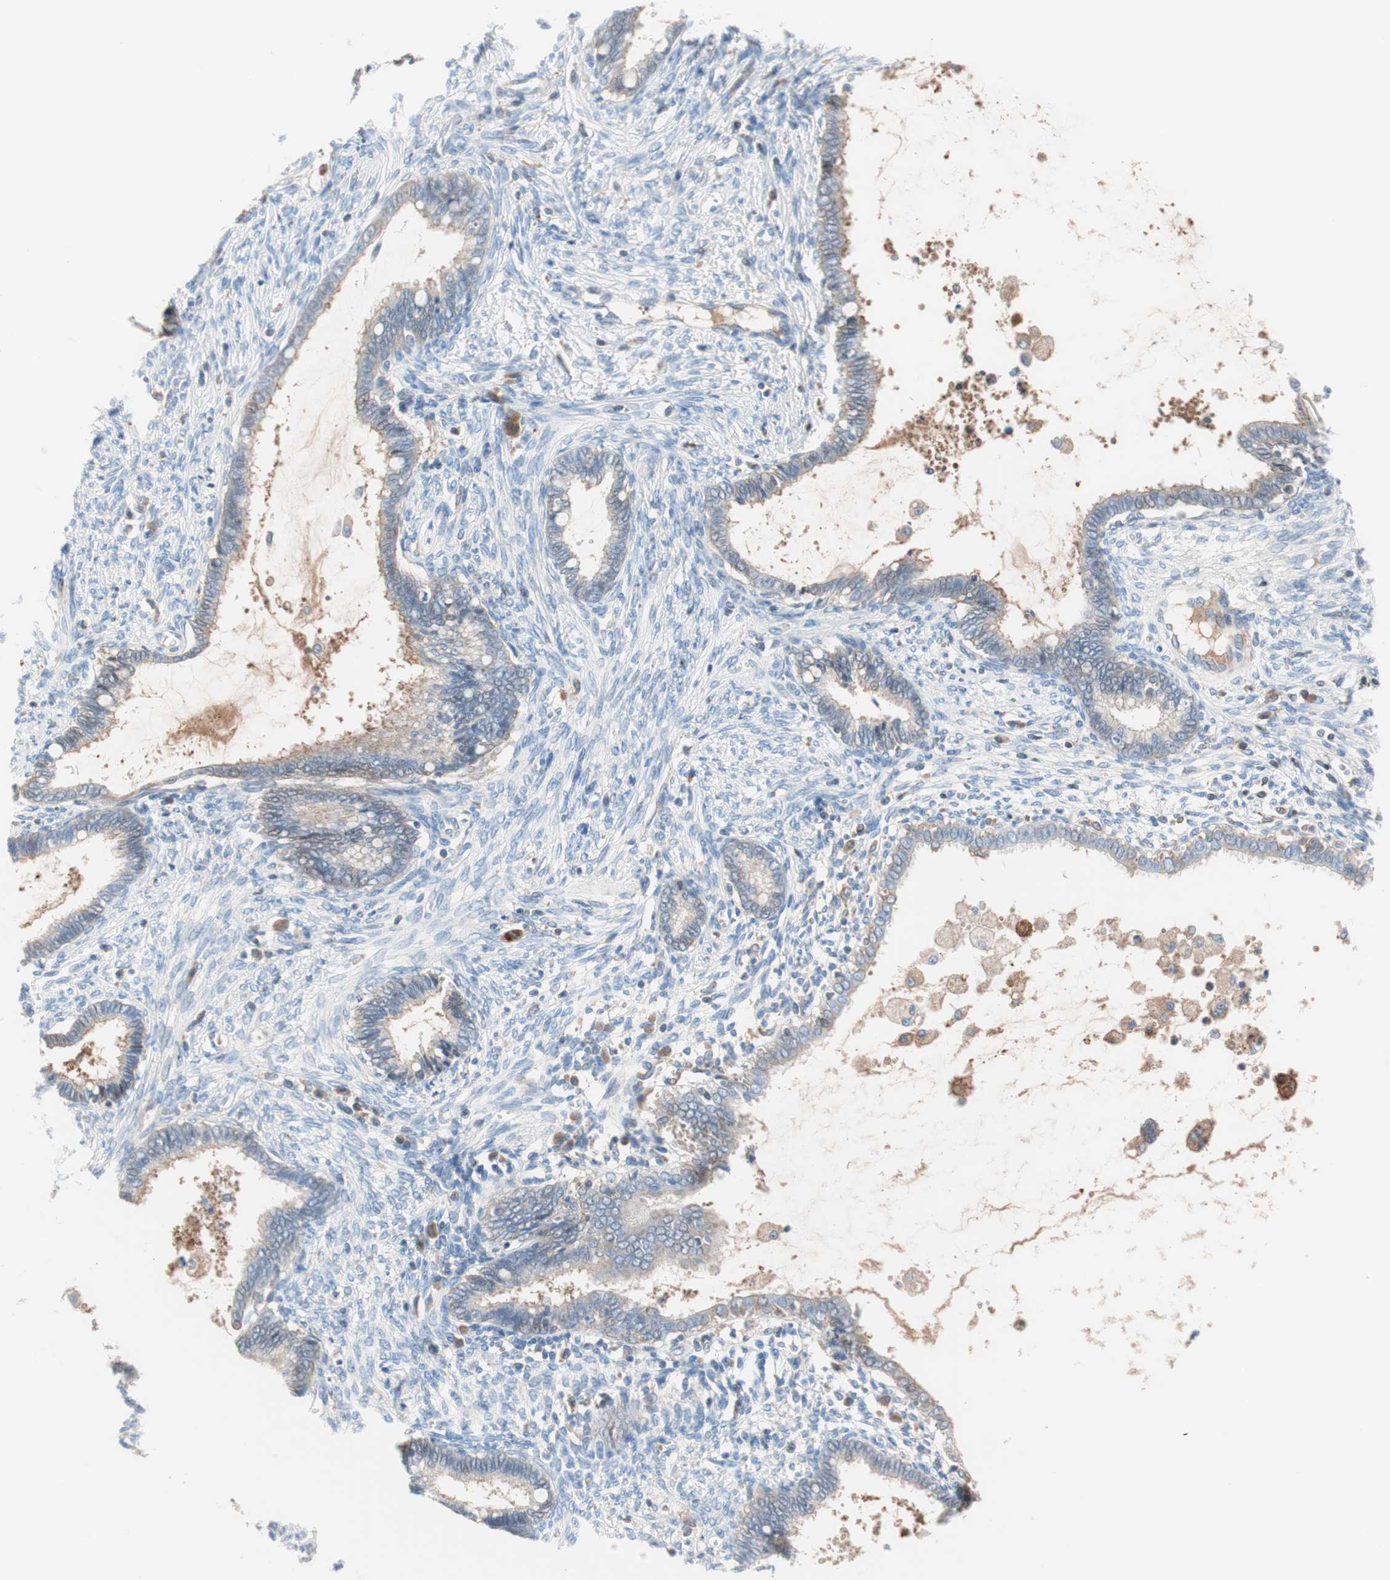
{"staining": {"intensity": "weak", "quantity": "25%-75%", "location": "cytoplasmic/membranous"}, "tissue": "cervical cancer", "cell_type": "Tumor cells", "image_type": "cancer", "snomed": [{"axis": "morphology", "description": "Adenocarcinoma, NOS"}, {"axis": "topography", "description": "Cervix"}], "caption": "Tumor cells display weak cytoplasmic/membranous expression in approximately 25%-75% of cells in cervical cancer (adenocarcinoma).", "gene": "RBP4", "patient": {"sex": "female", "age": 44}}